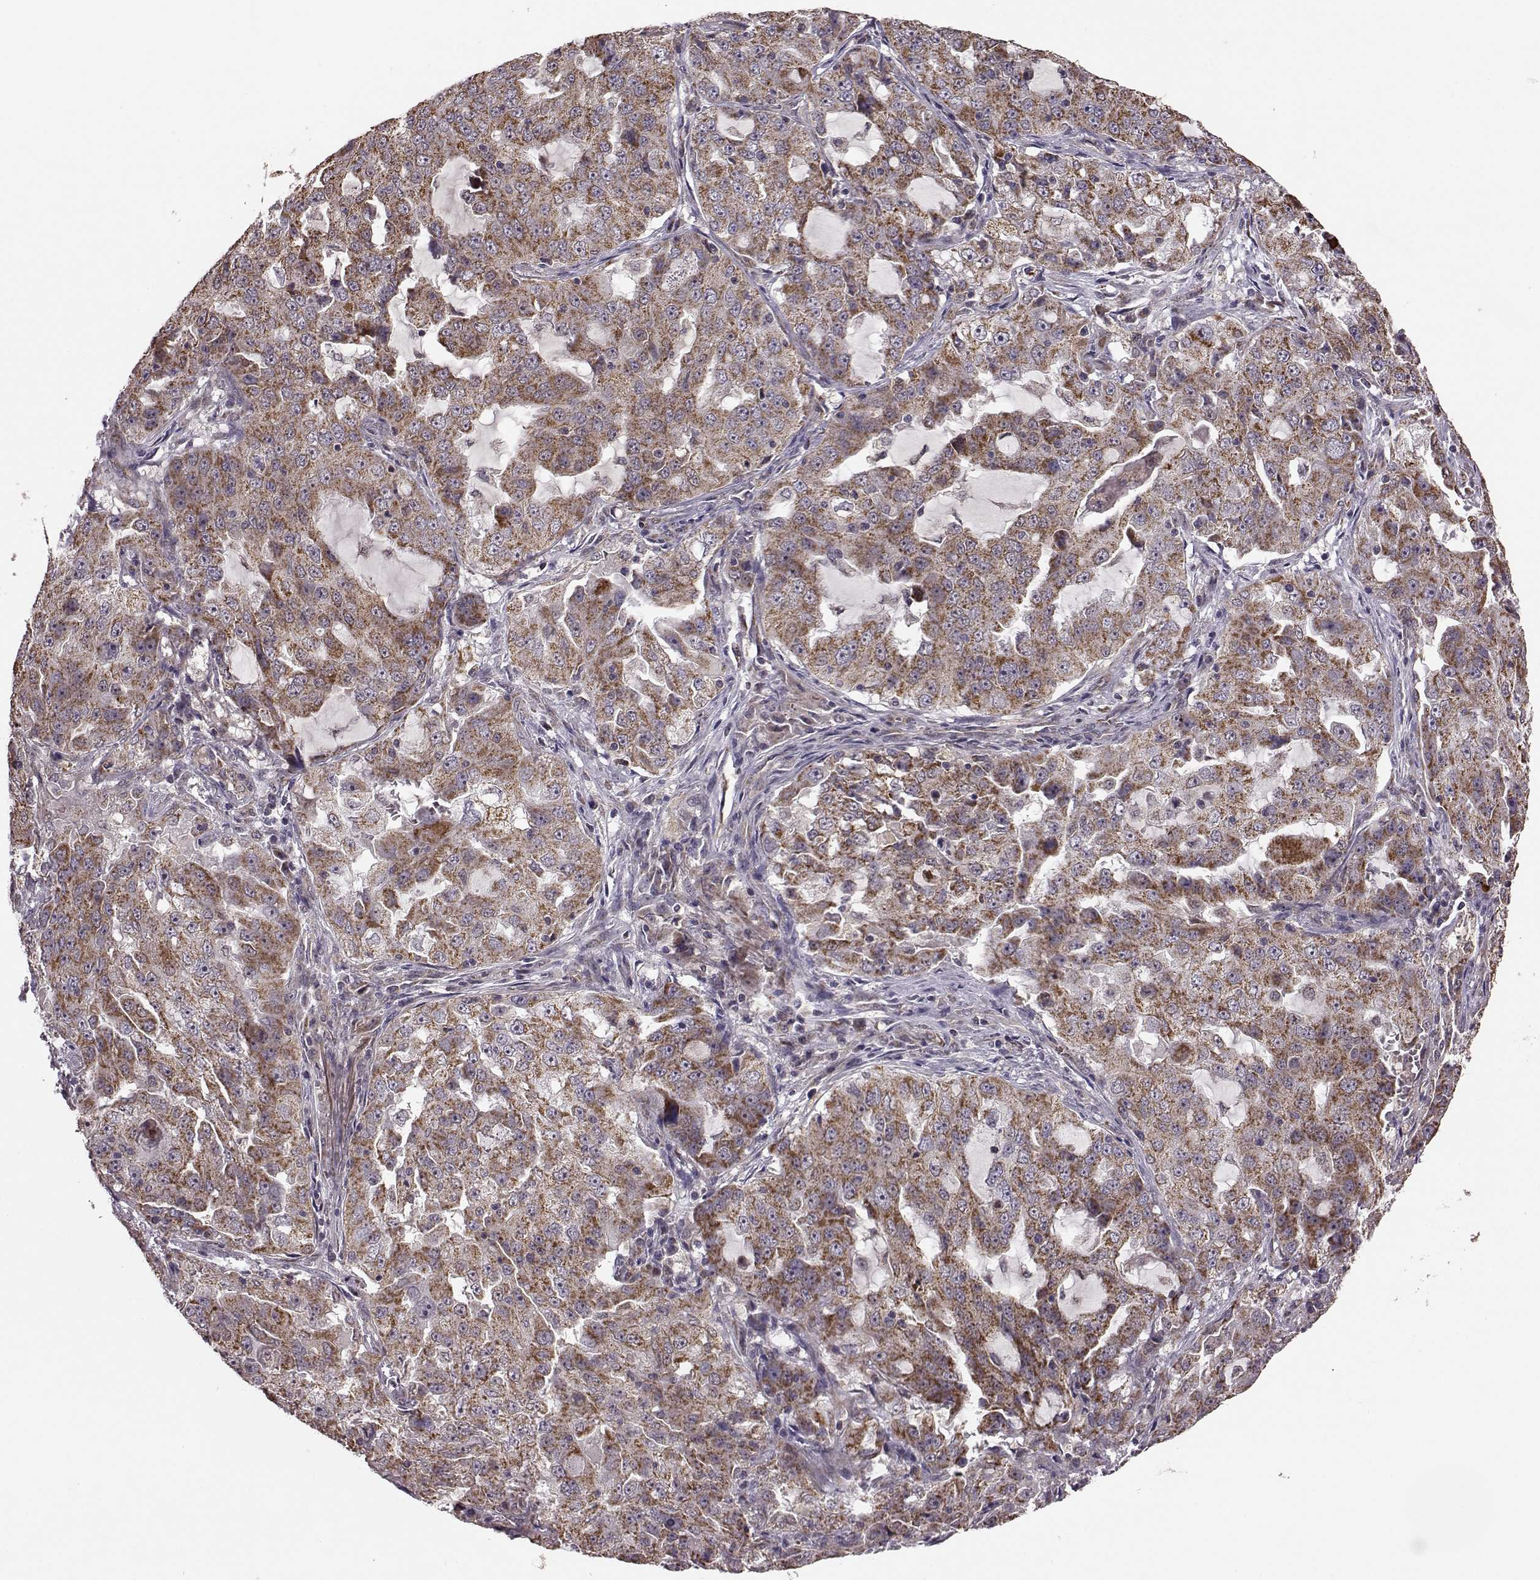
{"staining": {"intensity": "moderate", "quantity": ">75%", "location": "cytoplasmic/membranous"}, "tissue": "lung cancer", "cell_type": "Tumor cells", "image_type": "cancer", "snomed": [{"axis": "morphology", "description": "Adenocarcinoma, NOS"}, {"axis": "topography", "description": "Lung"}], "caption": "Lung adenocarcinoma tissue exhibits moderate cytoplasmic/membranous positivity in about >75% of tumor cells, visualized by immunohistochemistry.", "gene": "PUDP", "patient": {"sex": "female", "age": 61}}